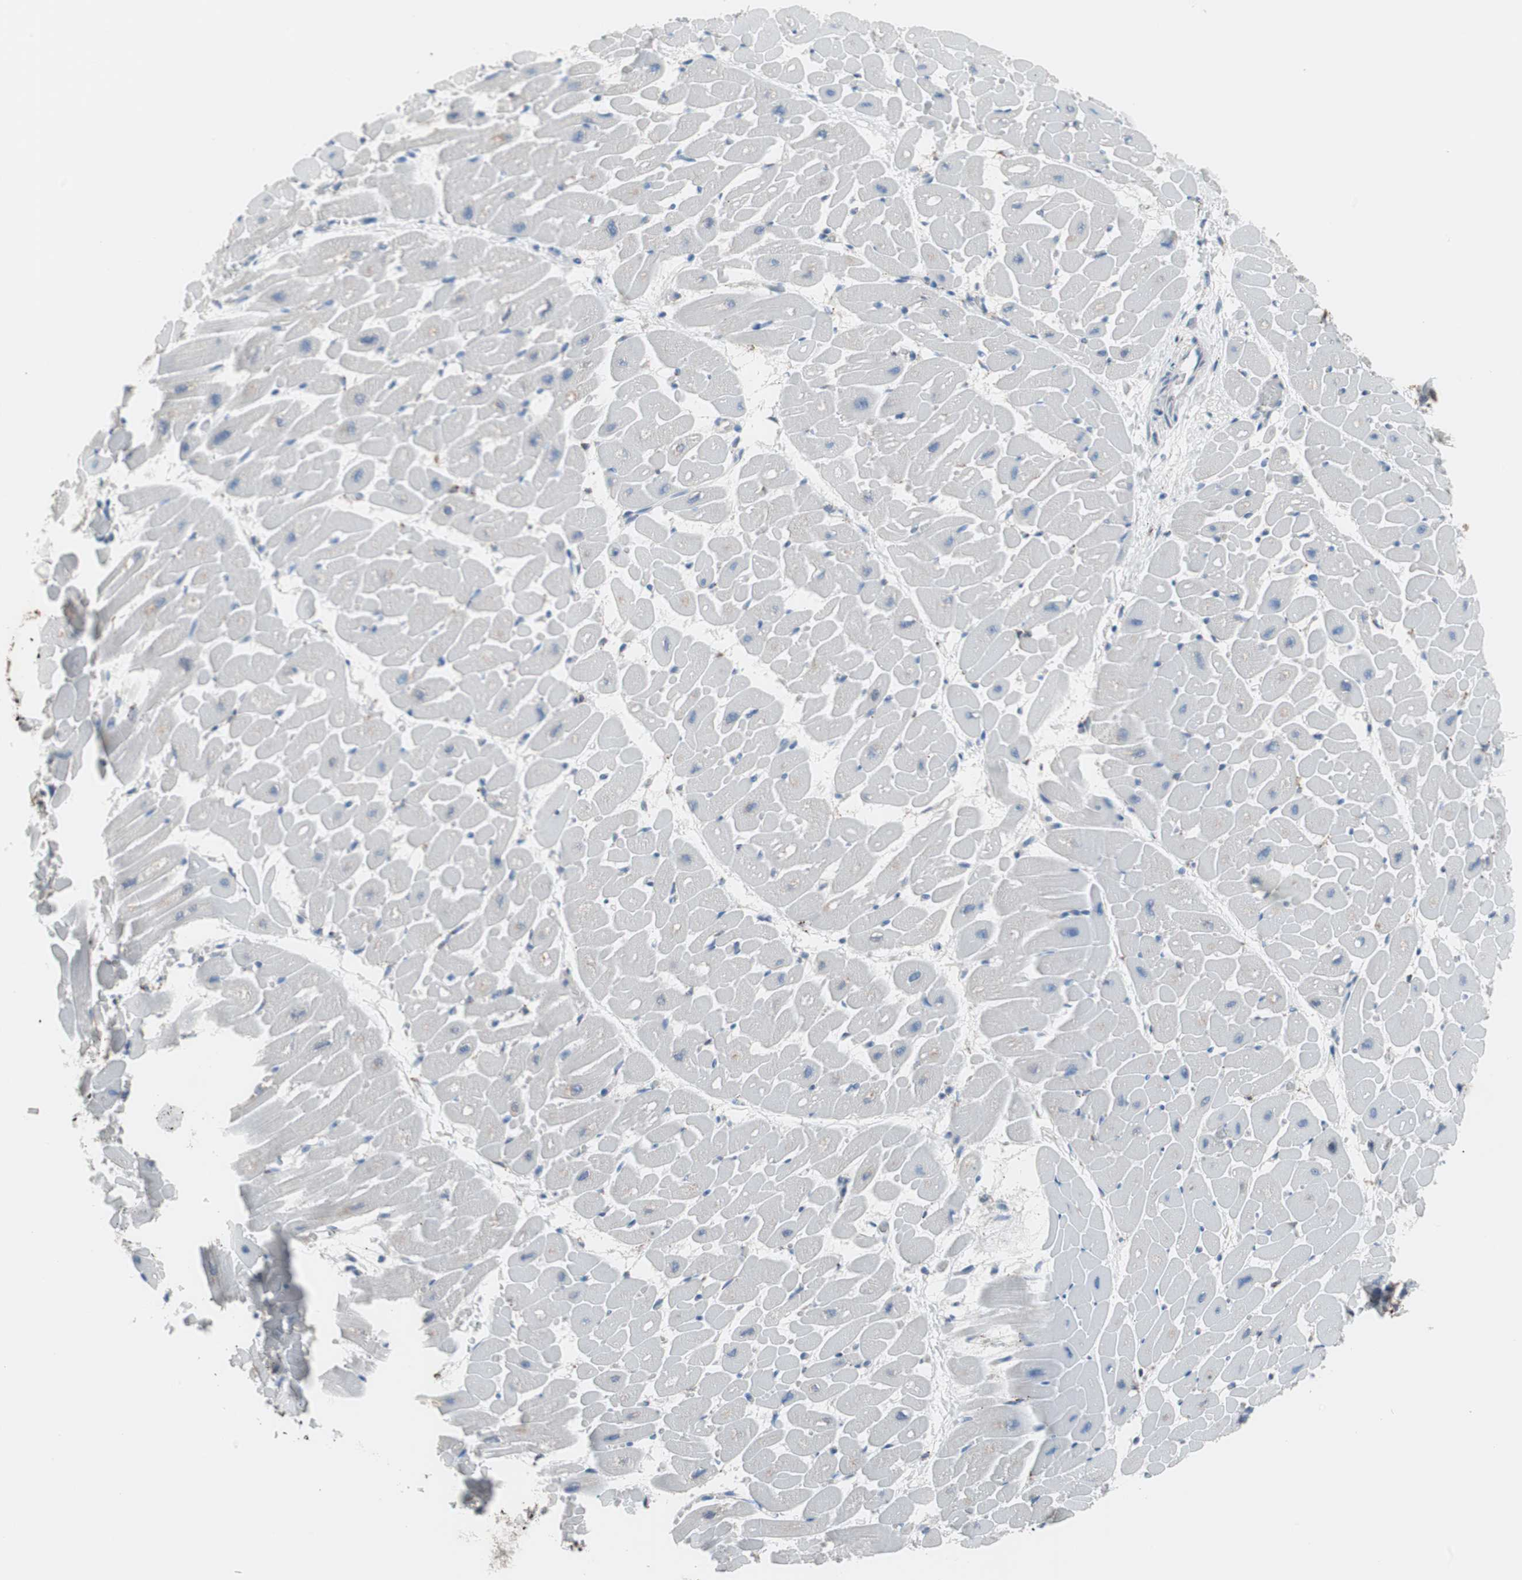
{"staining": {"intensity": "weak", "quantity": "<25%", "location": "cytoplasmic/membranous"}, "tissue": "heart muscle", "cell_type": "Cardiomyocytes", "image_type": "normal", "snomed": [{"axis": "morphology", "description": "Normal tissue, NOS"}, {"axis": "topography", "description": "Heart"}], "caption": "This is an immunohistochemistry image of benign human heart muscle. There is no expression in cardiomyocytes.", "gene": "SLC27A4", "patient": {"sex": "male", "age": 45}}